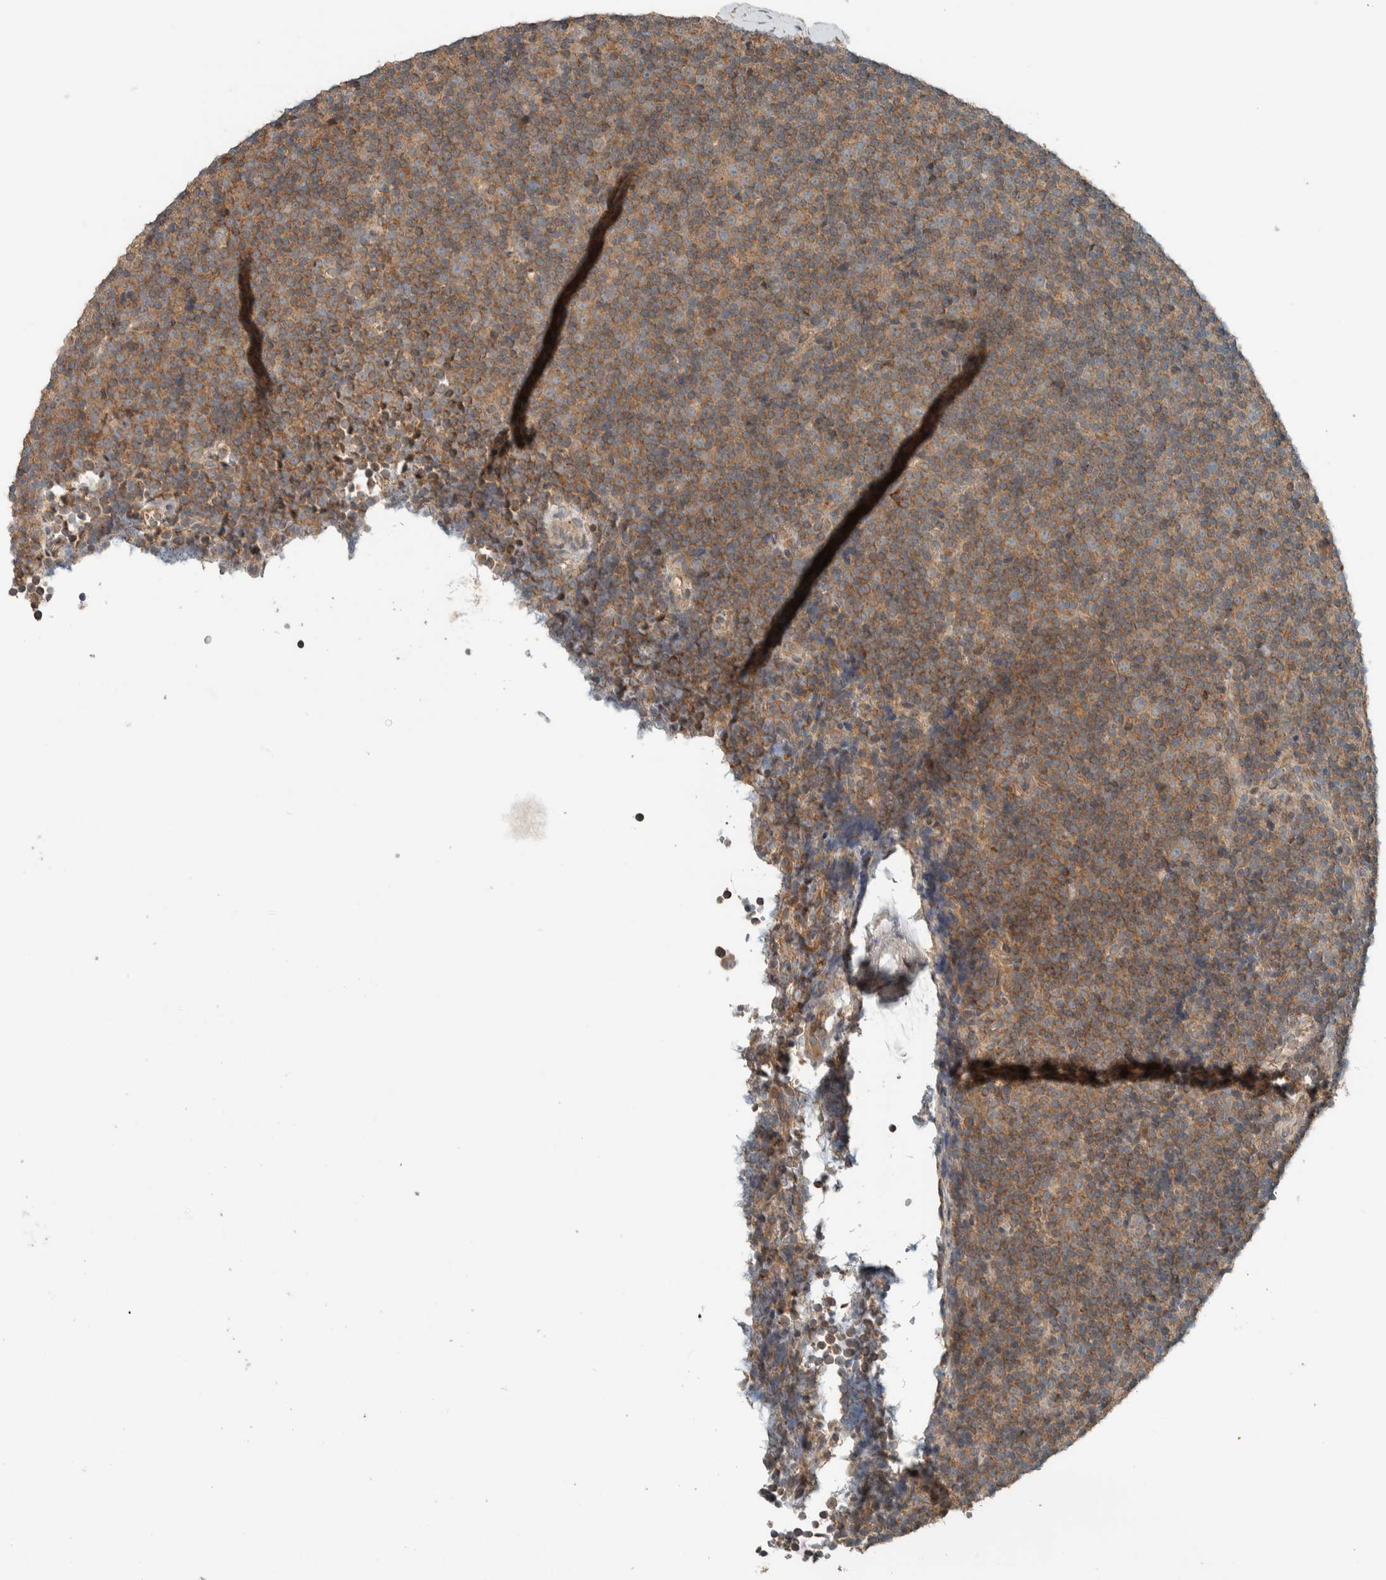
{"staining": {"intensity": "weak", "quantity": ">75%", "location": "cytoplasmic/membranous"}, "tissue": "lymphoma", "cell_type": "Tumor cells", "image_type": "cancer", "snomed": [{"axis": "morphology", "description": "Malignant lymphoma, non-Hodgkin's type, Low grade"}, {"axis": "topography", "description": "Lymph node"}], "caption": "Approximately >75% of tumor cells in lymphoma demonstrate weak cytoplasmic/membranous protein positivity as visualized by brown immunohistochemical staining.", "gene": "NBR1", "patient": {"sex": "female", "age": 67}}